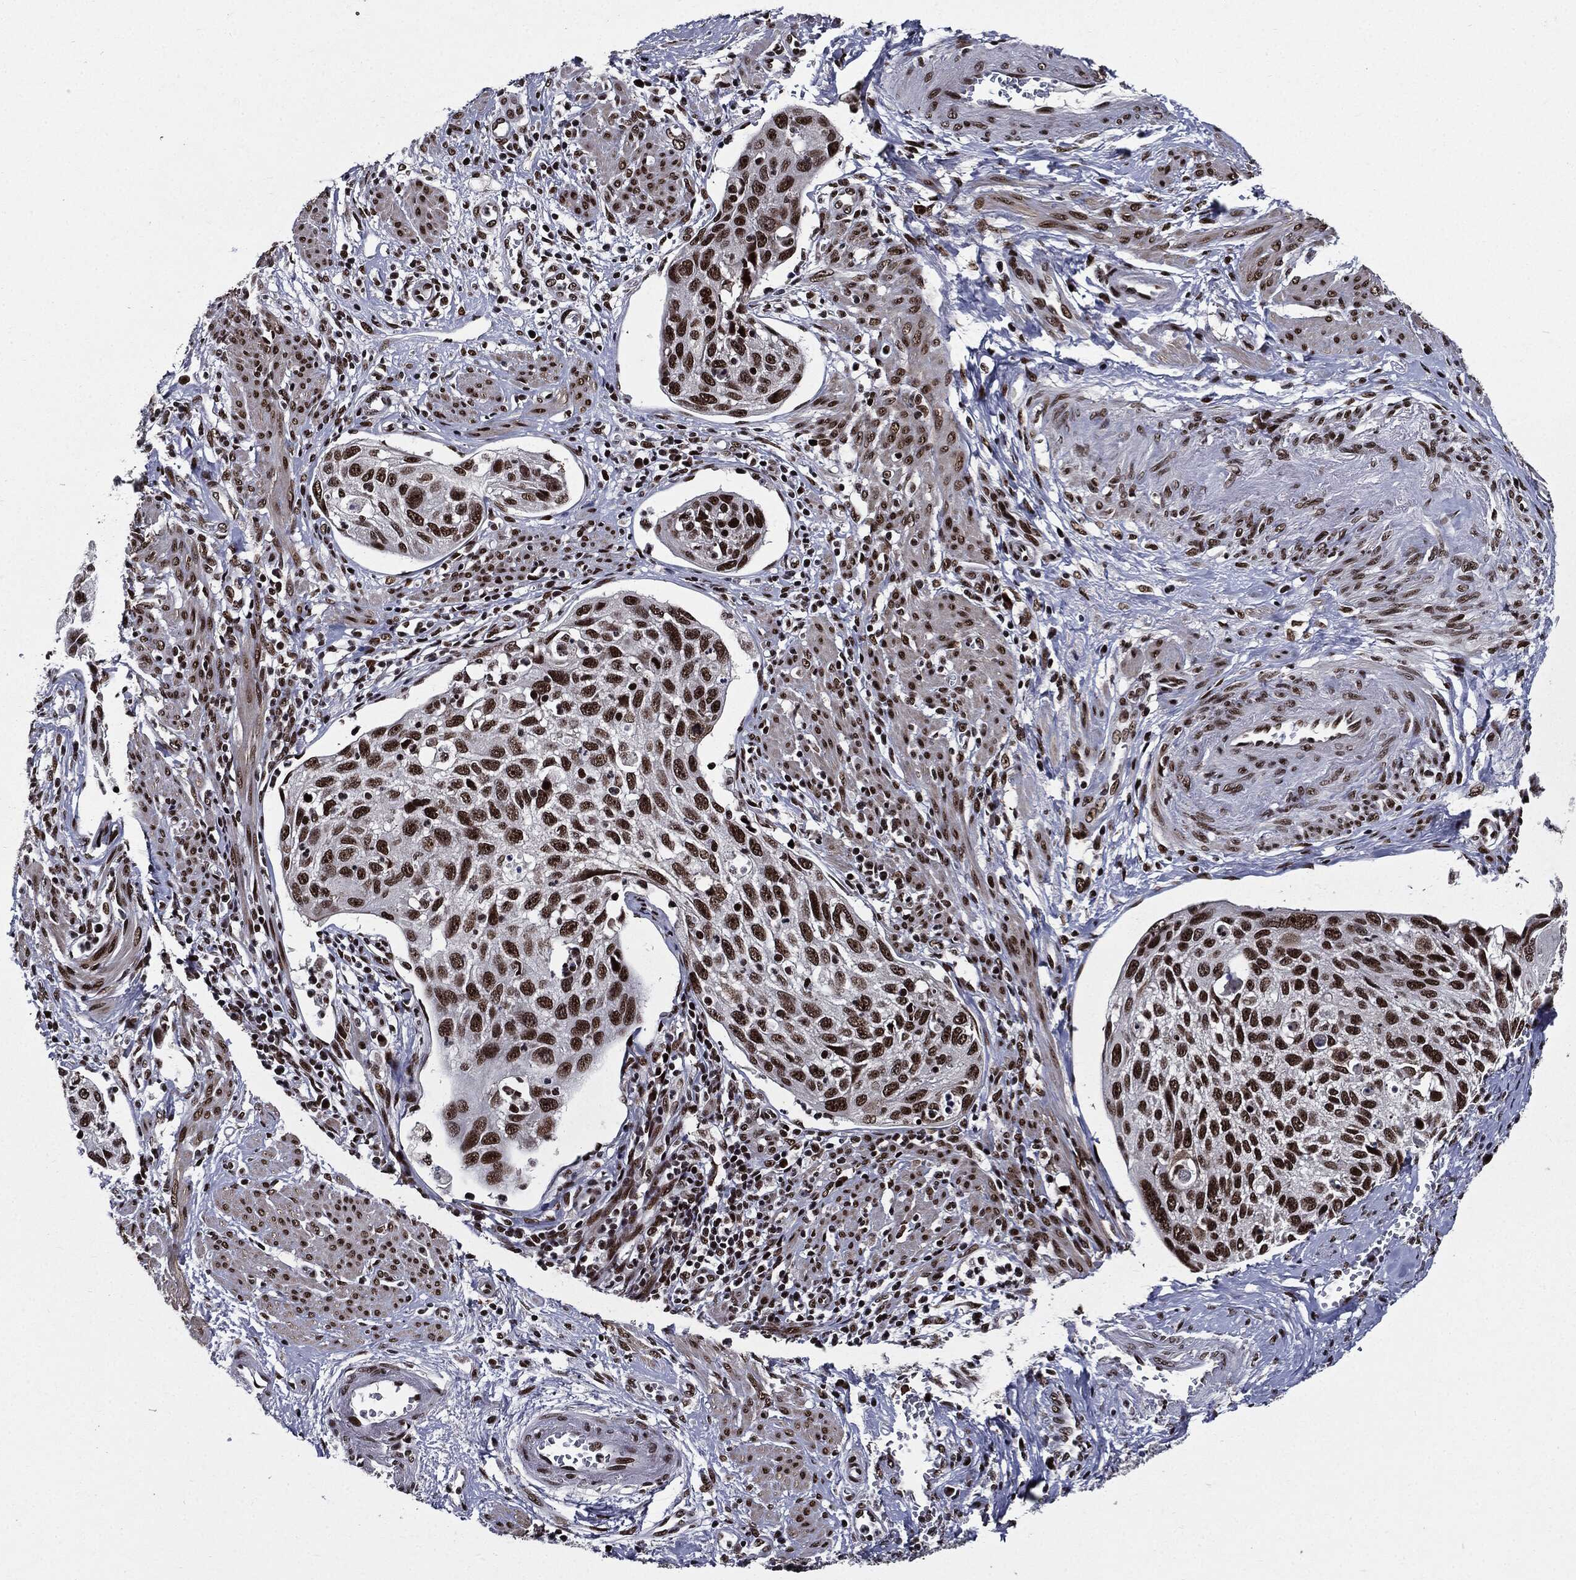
{"staining": {"intensity": "strong", "quantity": ">75%", "location": "nuclear"}, "tissue": "cervical cancer", "cell_type": "Tumor cells", "image_type": "cancer", "snomed": [{"axis": "morphology", "description": "Squamous cell carcinoma, NOS"}, {"axis": "topography", "description": "Cervix"}], "caption": "Protein staining of squamous cell carcinoma (cervical) tissue exhibits strong nuclear staining in approximately >75% of tumor cells.", "gene": "ZFP91", "patient": {"sex": "female", "age": 70}}